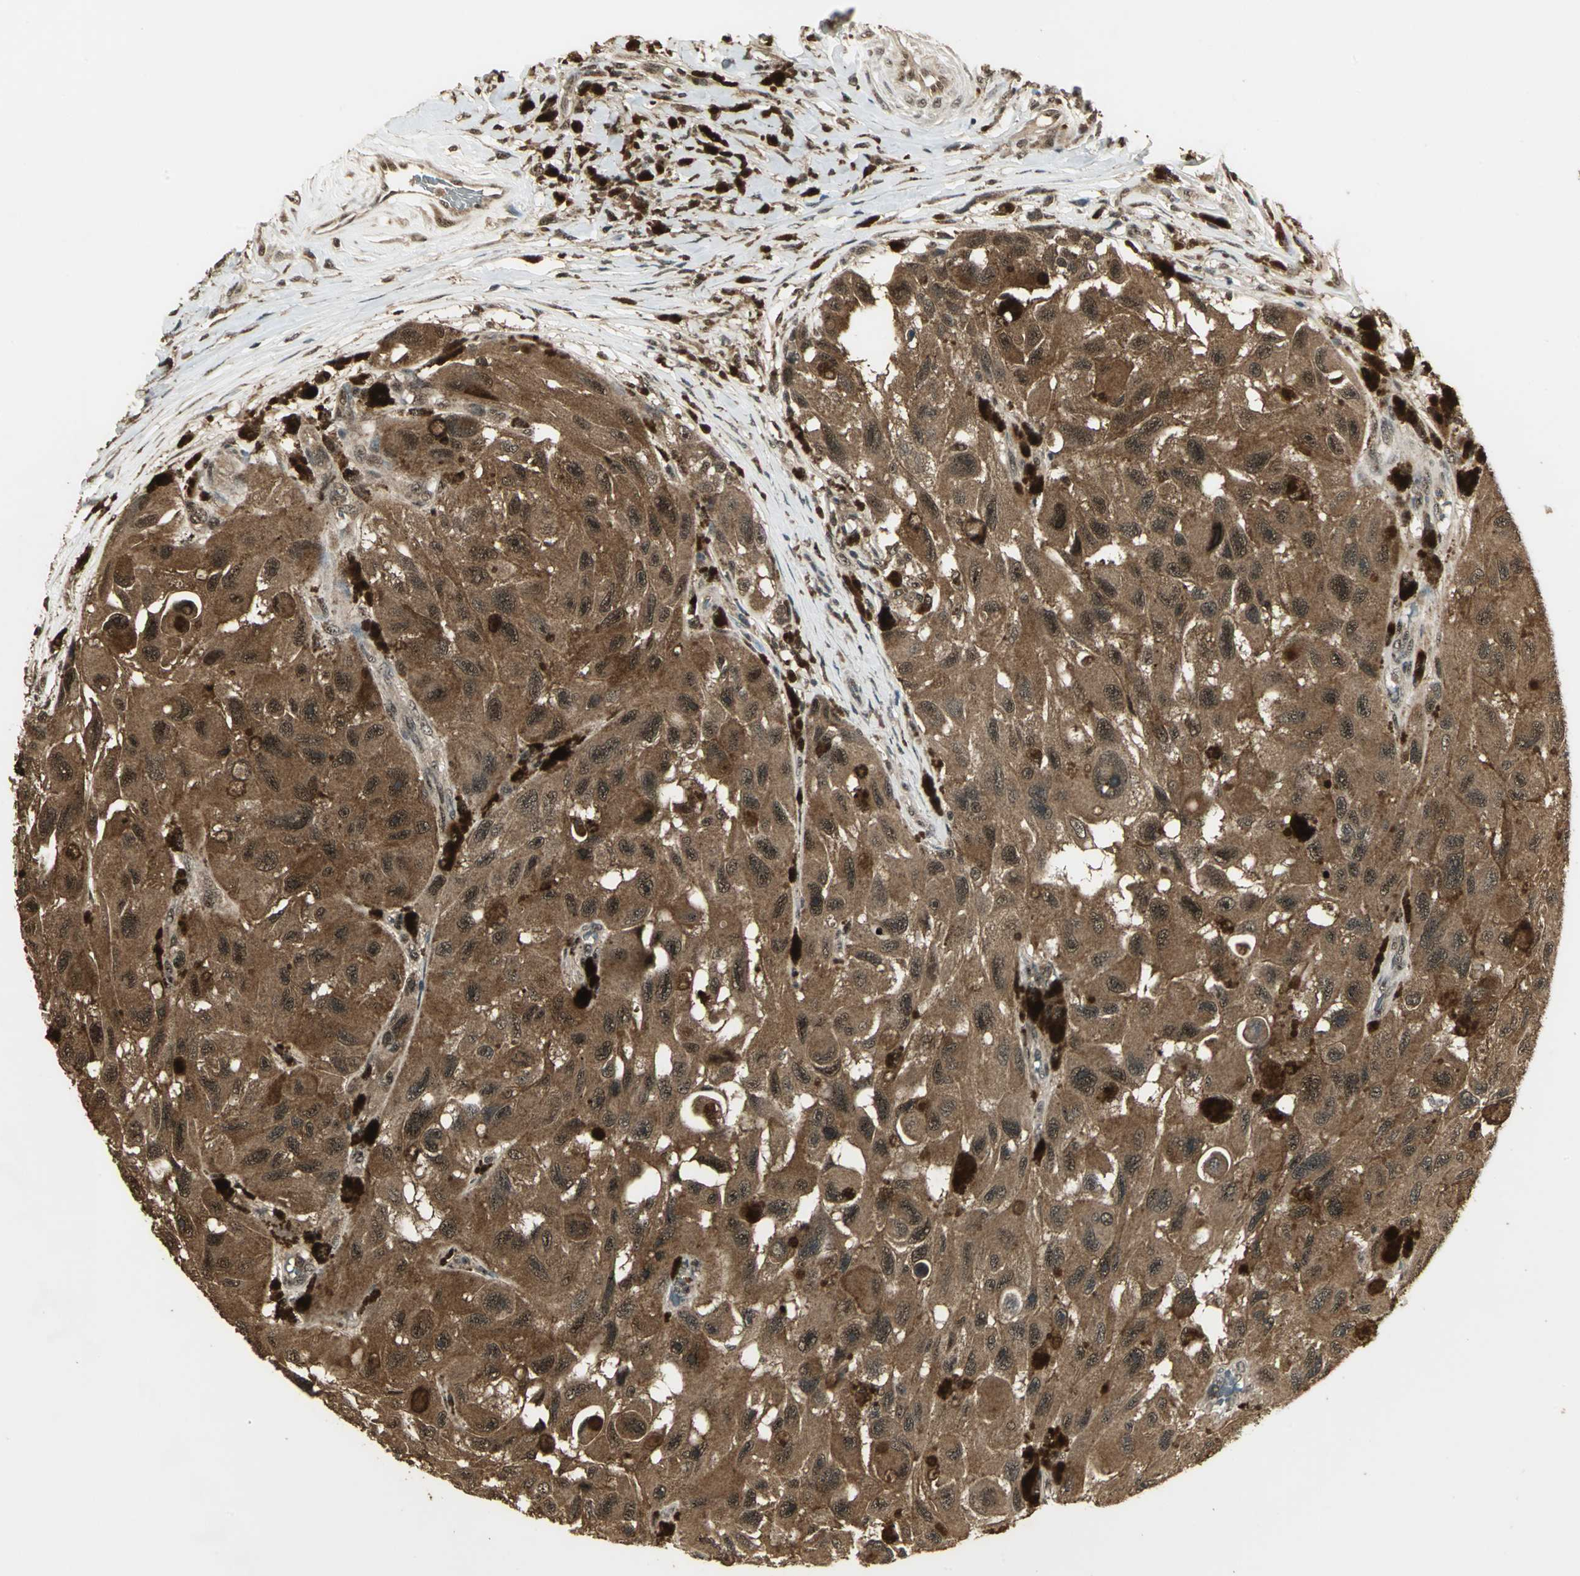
{"staining": {"intensity": "strong", "quantity": ">75%", "location": "cytoplasmic/membranous"}, "tissue": "melanoma", "cell_type": "Tumor cells", "image_type": "cancer", "snomed": [{"axis": "morphology", "description": "Malignant melanoma, NOS"}, {"axis": "topography", "description": "Skin"}], "caption": "Melanoma stained with a brown dye displays strong cytoplasmic/membranous positive expression in about >75% of tumor cells.", "gene": "UCHL5", "patient": {"sex": "female", "age": 73}}